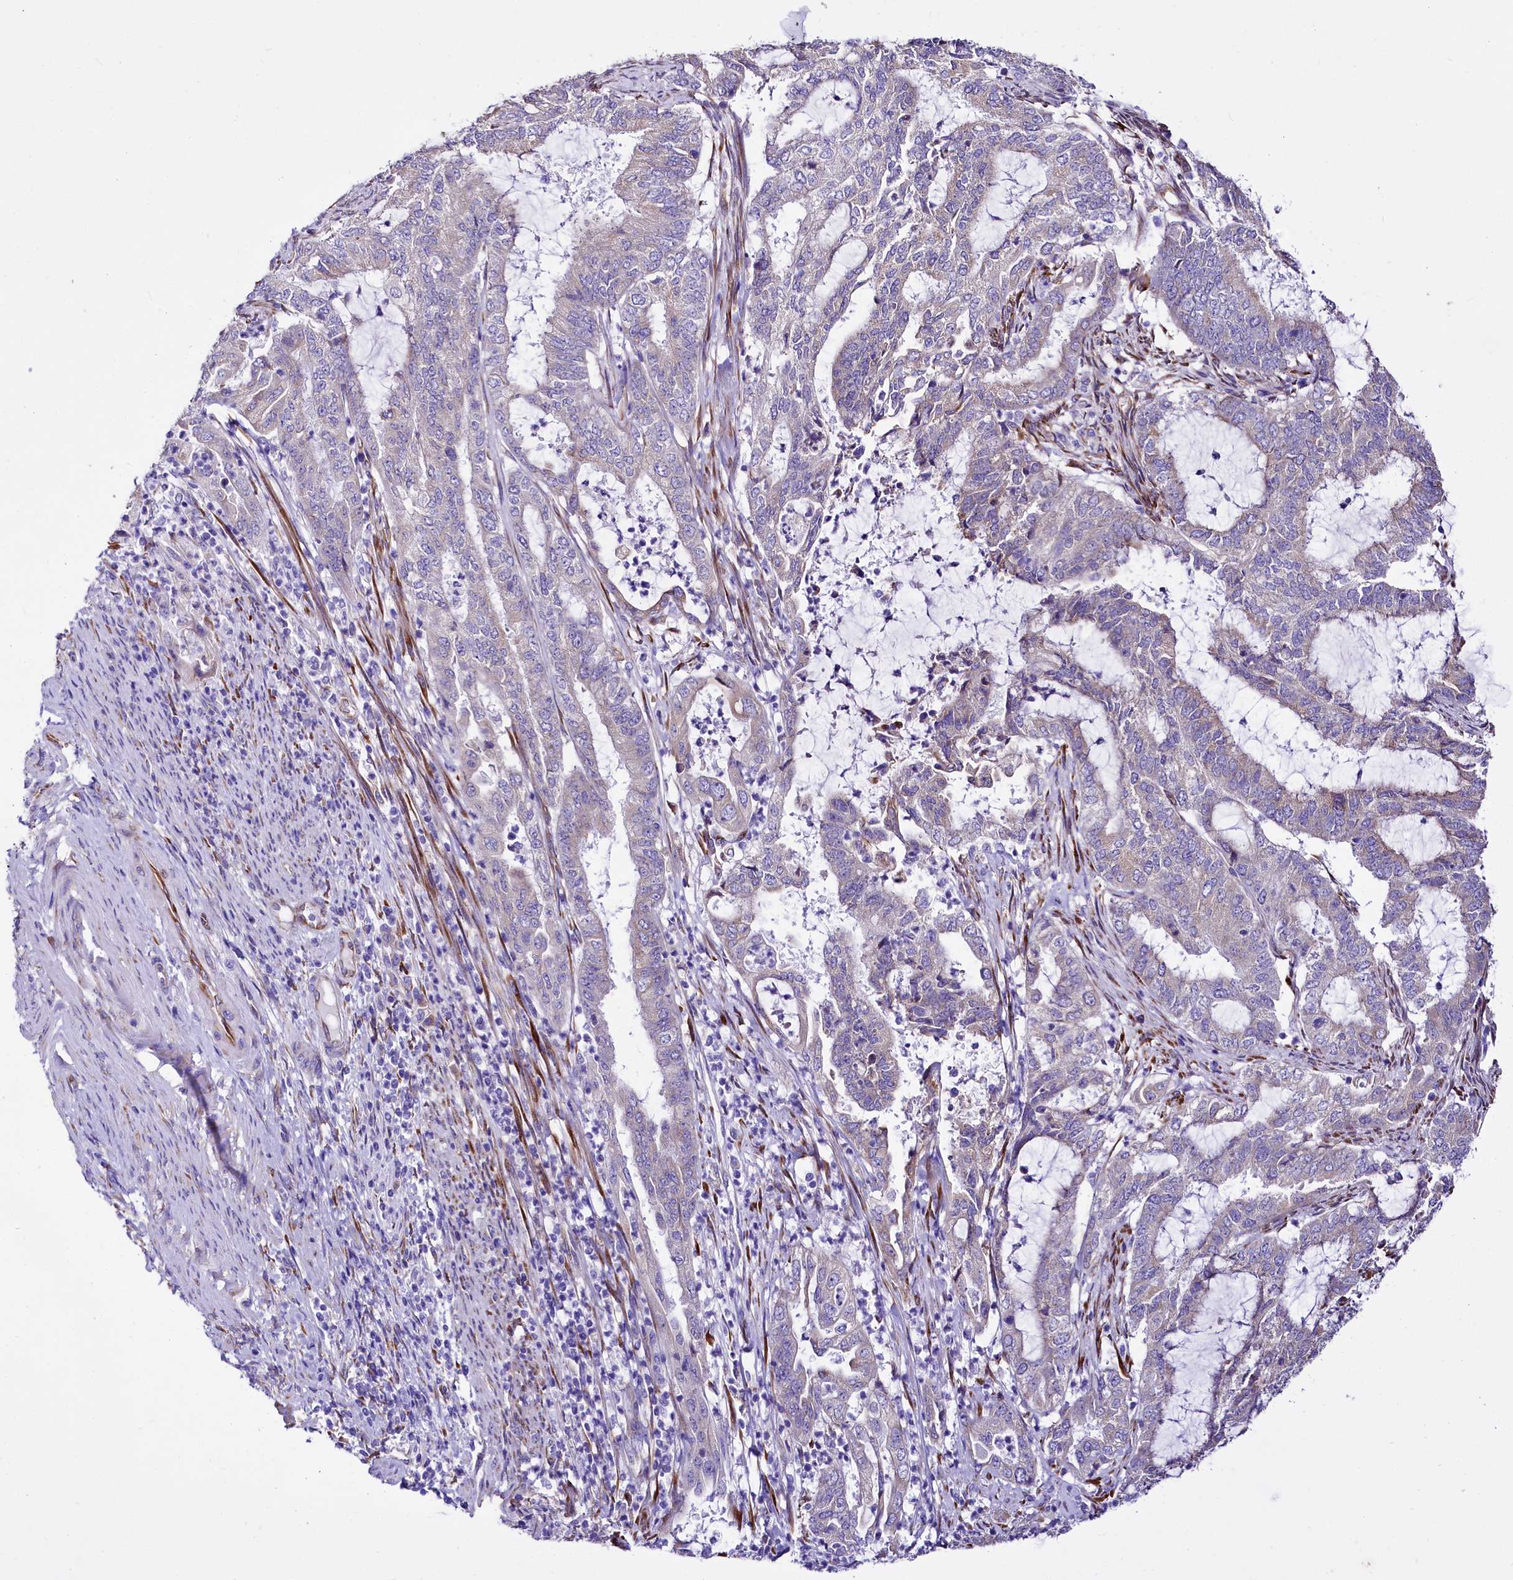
{"staining": {"intensity": "negative", "quantity": "none", "location": "none"}, "tissue": "endometrial cancer", "cell_type": "Tumor cells", "image_type": "cancer", "snomed": [{"axis": "morphology", "description": "Adenocarcinoma, NOS"}, {"axis": "topography", "description": "Endometrium"}], "caption": "This is an IHC image of human adenocarcinoma (endometrial). There is no expression in tumor cells.", "gene": "A2ML1", "patient": {"sex": "female", "age": 51}}